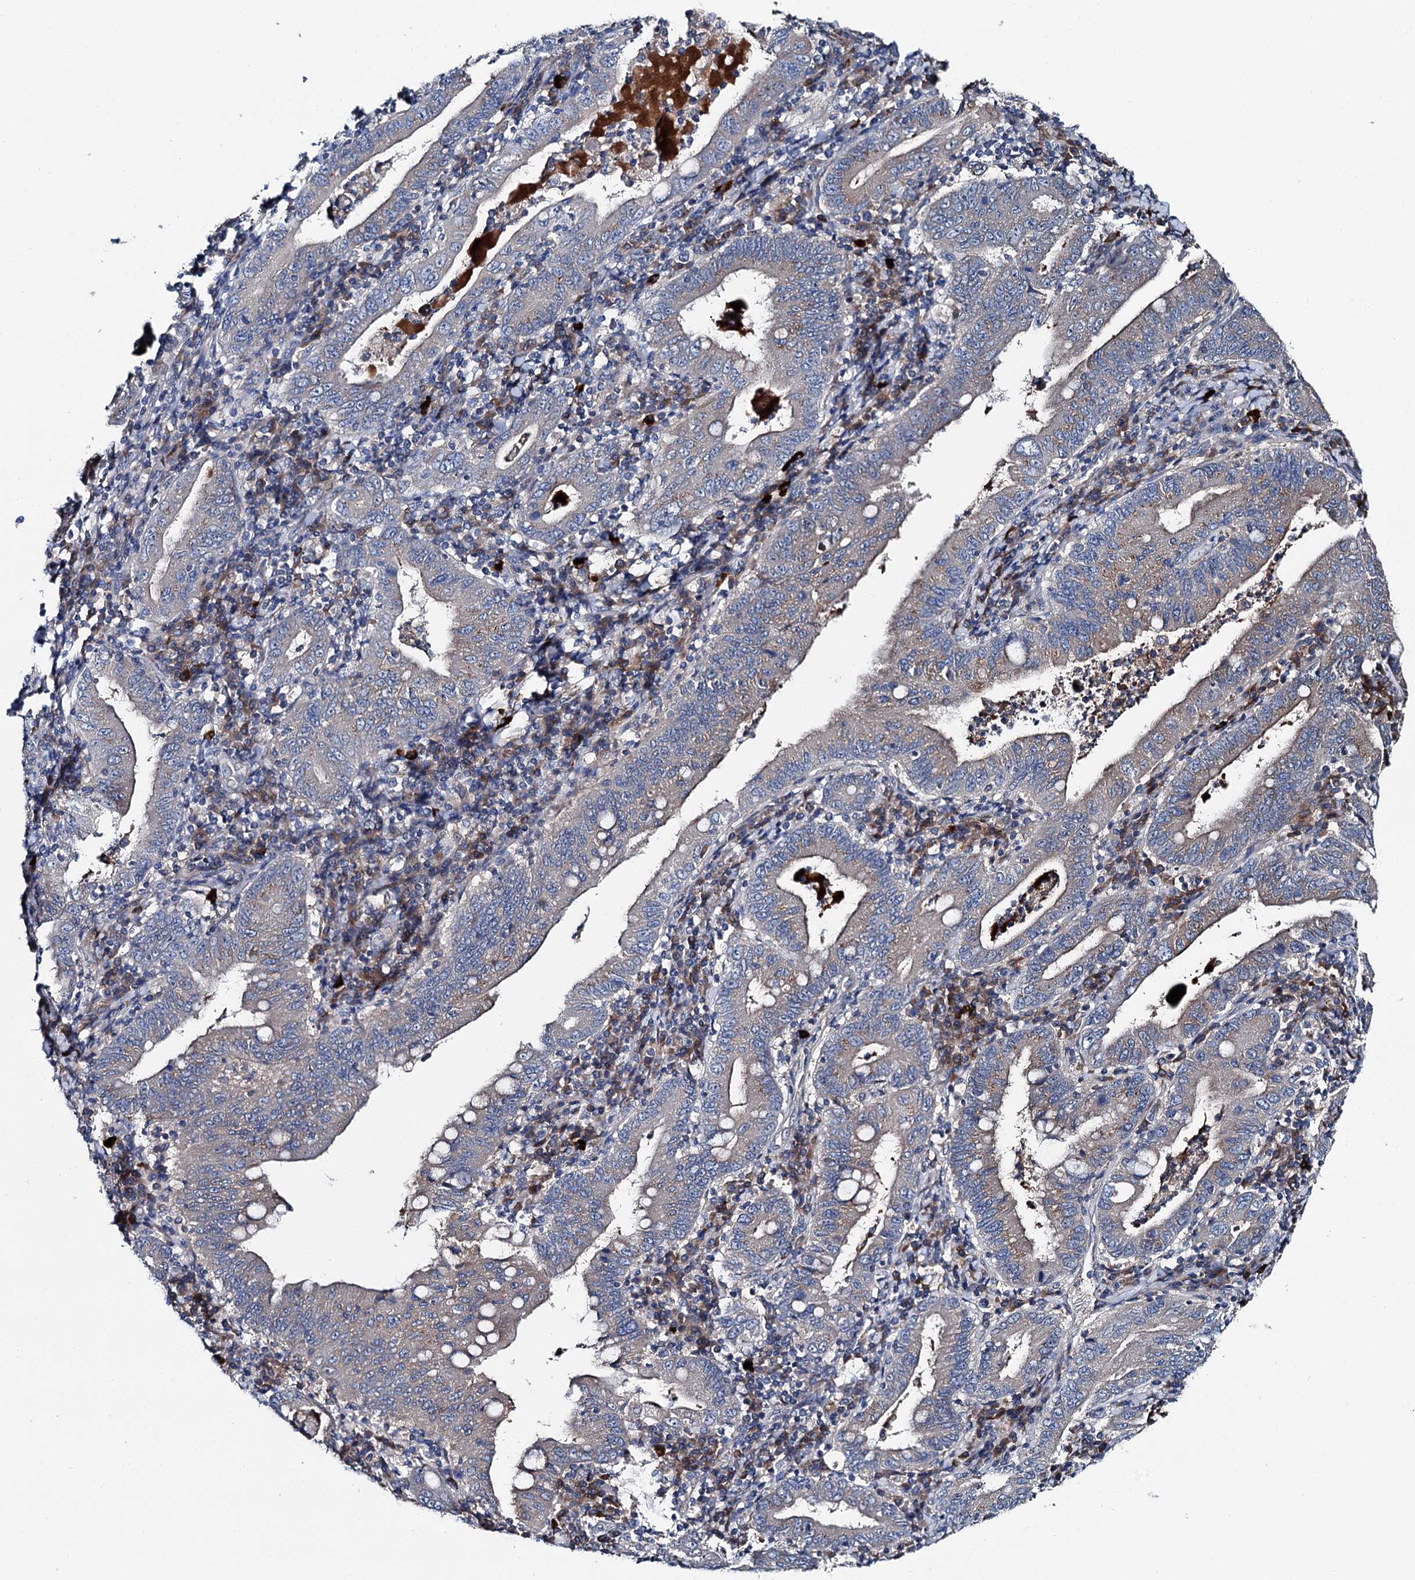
{"staining": {"intensity": "negative", "quantity": "none", "location": "none"}, "tissue": "stomach cancer", "cell_type": "Tumor cells", "image_type": "cancer", "snomed": [{"axis": "morphology", "description": "Normal tissue, NOS"}, {"axis": "morphology", "description": "Adenocarcinoma, NOS"}, {"axis": "topography", "description": "Esophagus"}, {"axis": "topography", "description": "Stomach, upper"}, {"axis": "topography", "description": "Peripheral nerve tissue"}], "caption": "Human stomach cancer (adenocarcinoma) stained for a protein using immunohistochemistry (IHC) displays no positivity in tumor cells.", "gene": "SLC22A25", "patient": {"sex": "male", "age": 62}}